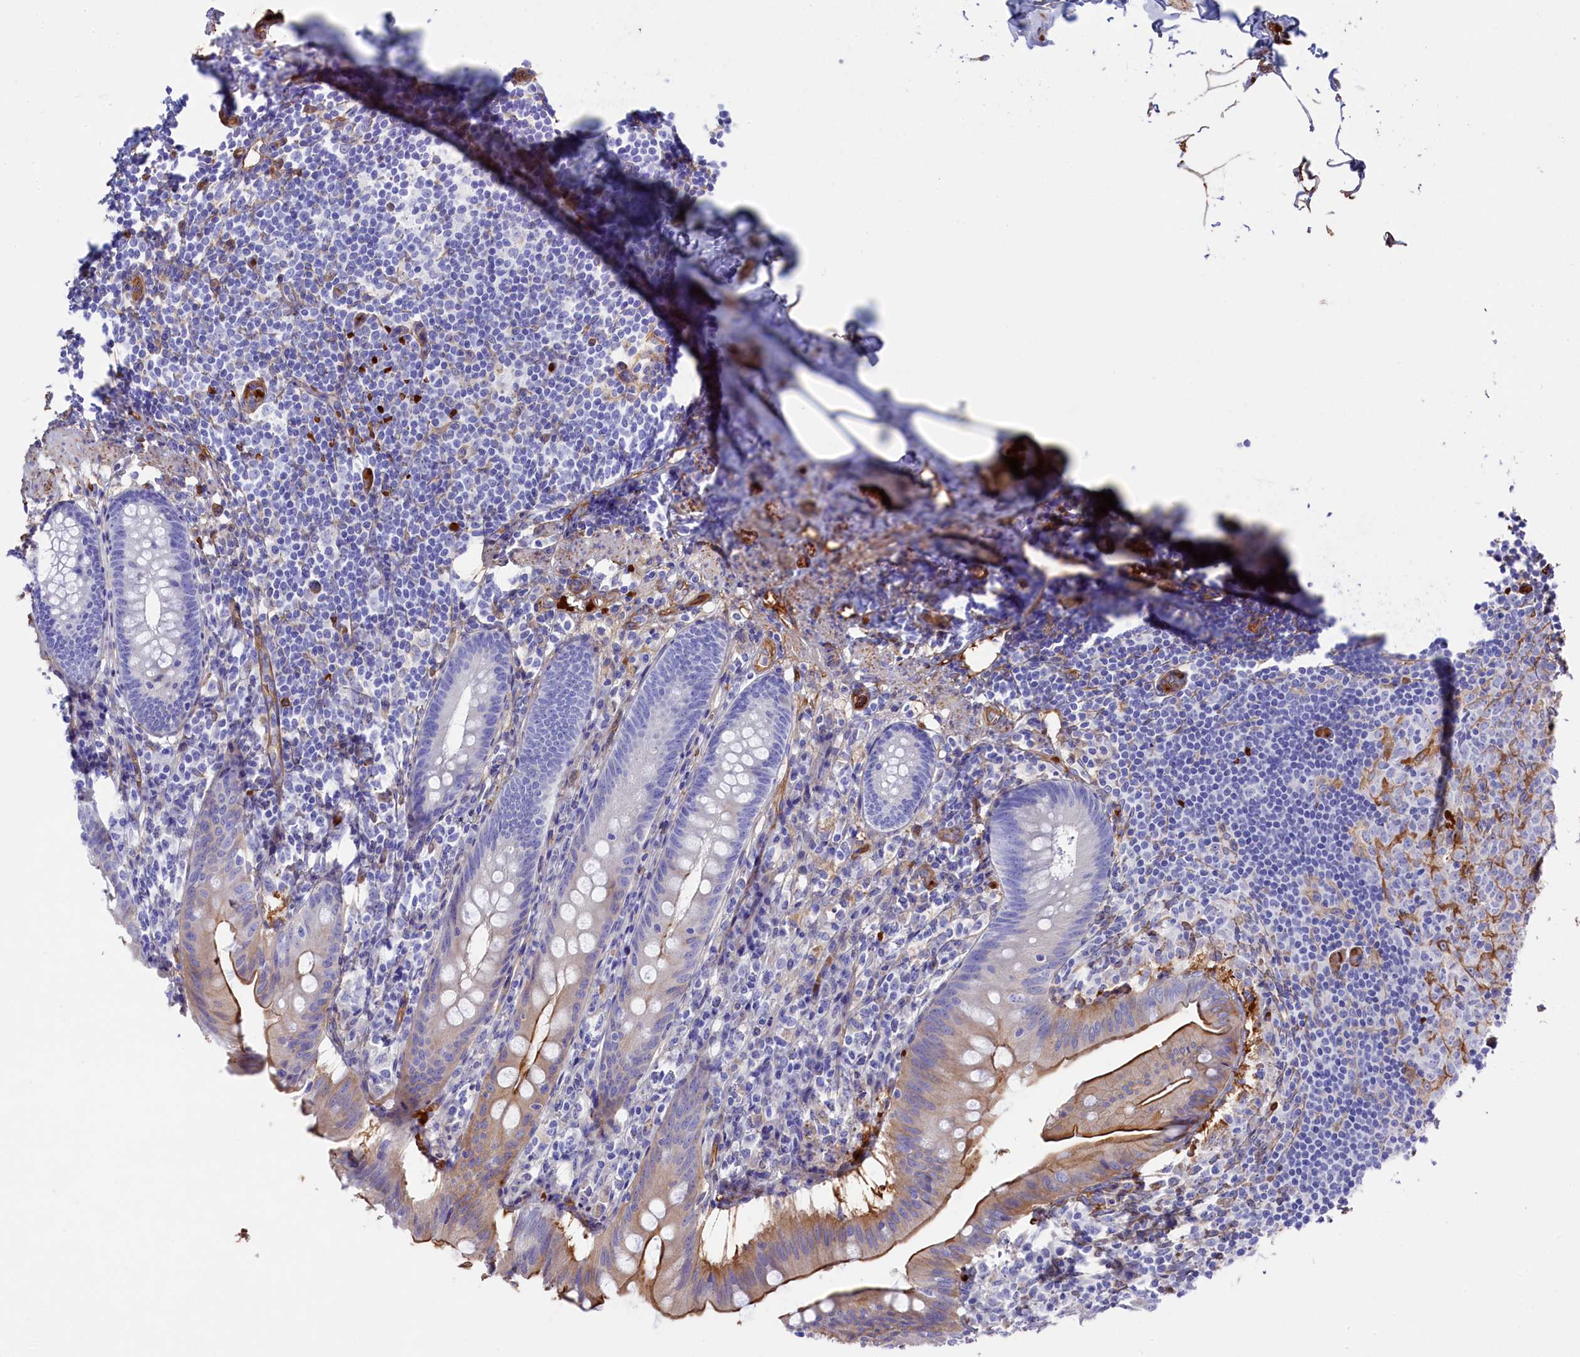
{"staining": {"intensity": "moderate", "quantity": "<25%", "location": "cytoplasmic/membranous"}, "tissue": "appendix", "cell_type": "Glandular cells", "image_type": "normal", "snomed": [{"axis": "morphology", "description": "Normal tissue, NOS"}, {"axis": "topography", "description": "Appendix"}], "caption": "A brown stain labels moderate cytoplasmic/membranous expression of a protein in glandular cells of unremarkable appendix. The protein is stained brown, and the nuclei are stained in blue (DAB IHC with brightfield microscopy, high magnification).", "gene": "LHFPL4", "patient": {"sex": "male", "age": 55}}